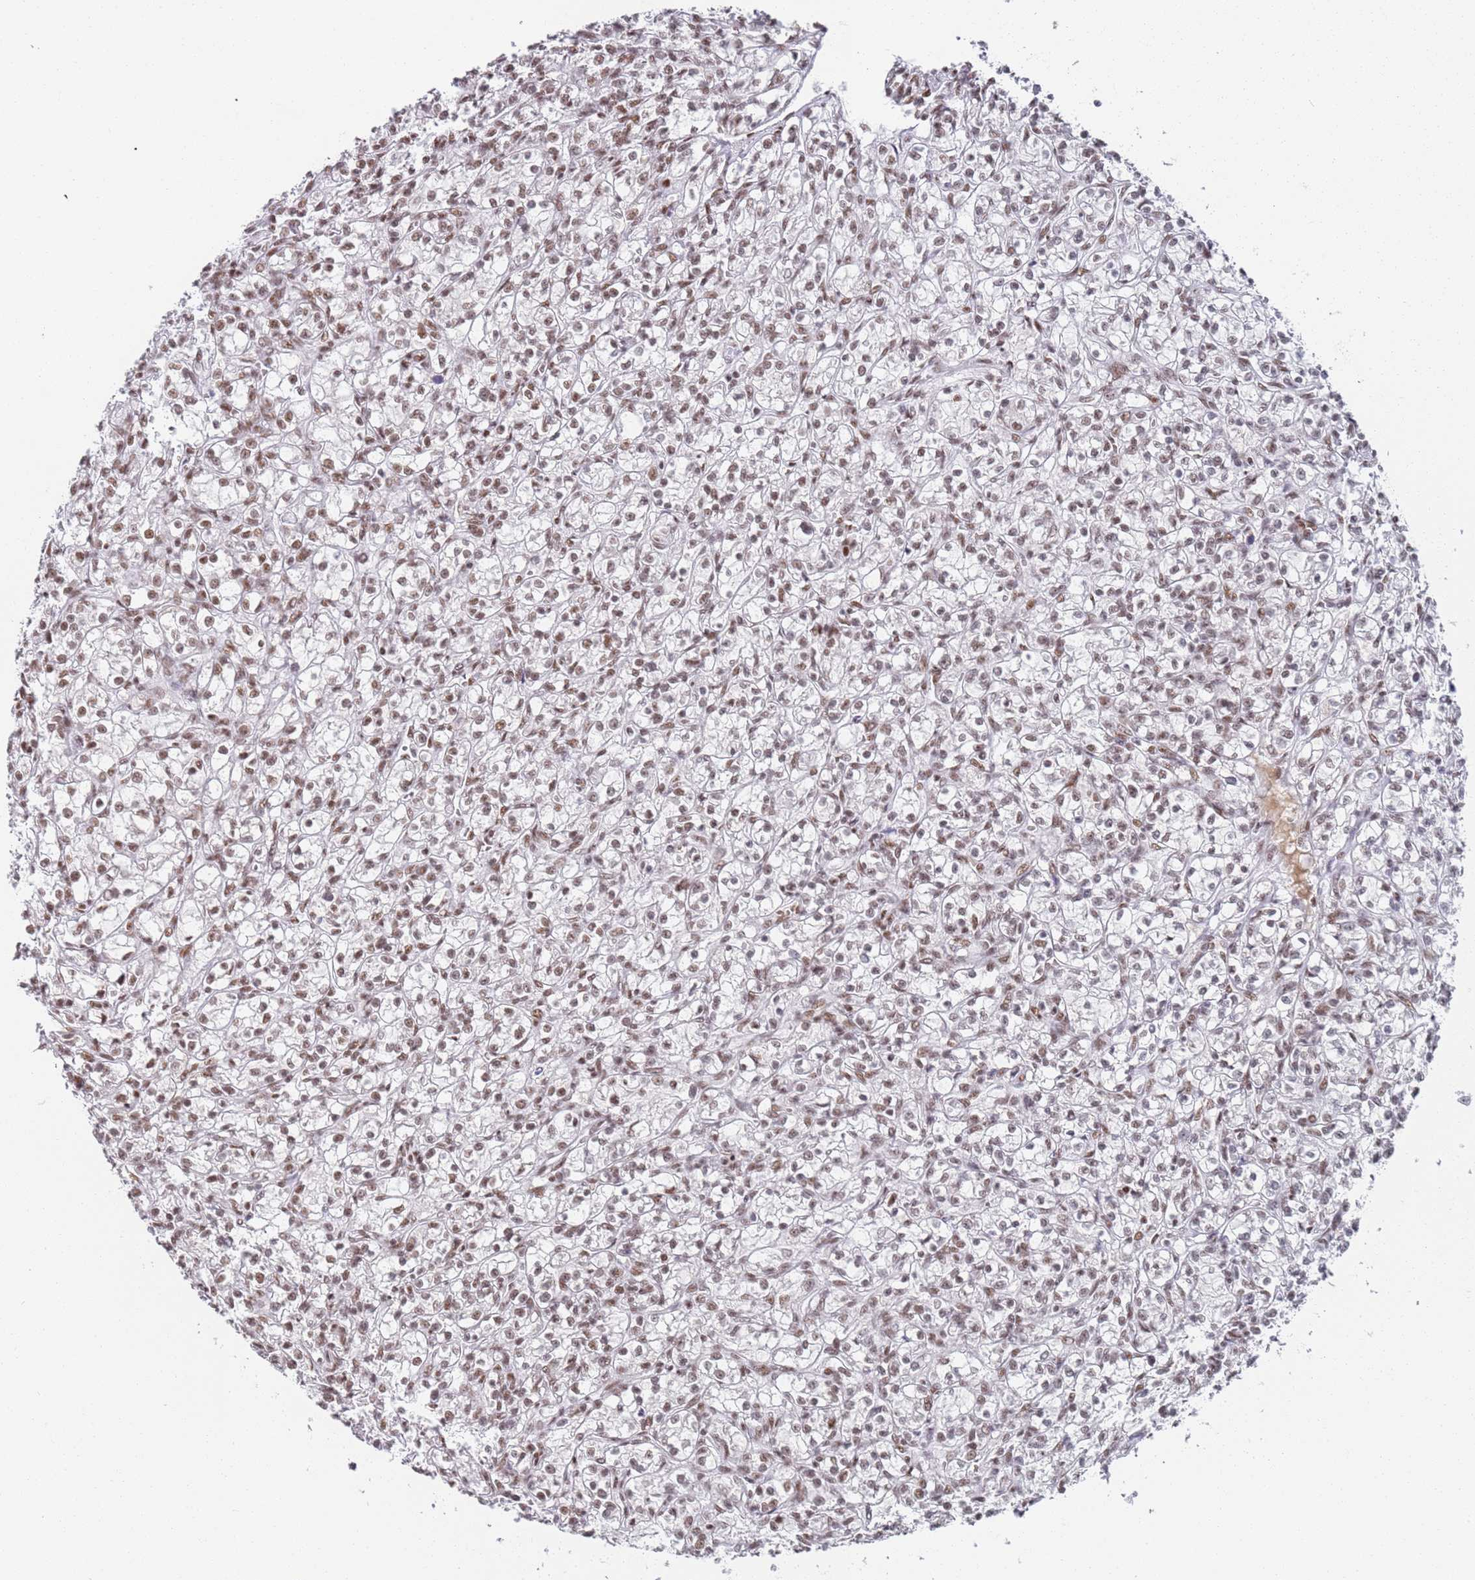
{"staining": {"intensity": "weak", "quantity": "25%-75%", "location": "nuclear"}, "tissue": "renal cancer", "cell_type": "Tumor cells", "image_type": "cancer", "snomed": [{"axis": "morphology", "description": "Adenocarcinoma, NOS"}, {"axis": "topography", "description": "Kidney"}], "caption": "High-magnification brightfield microscopy of renal cancer stained with DAB (brown) and counterstained with hematoxylin (blue). tumor cells exhibit weak nuclear staining is identified in about25%-75% of cells.", "gene": "AKAP8L", "patient": {"sex": "female", "age": 59}}